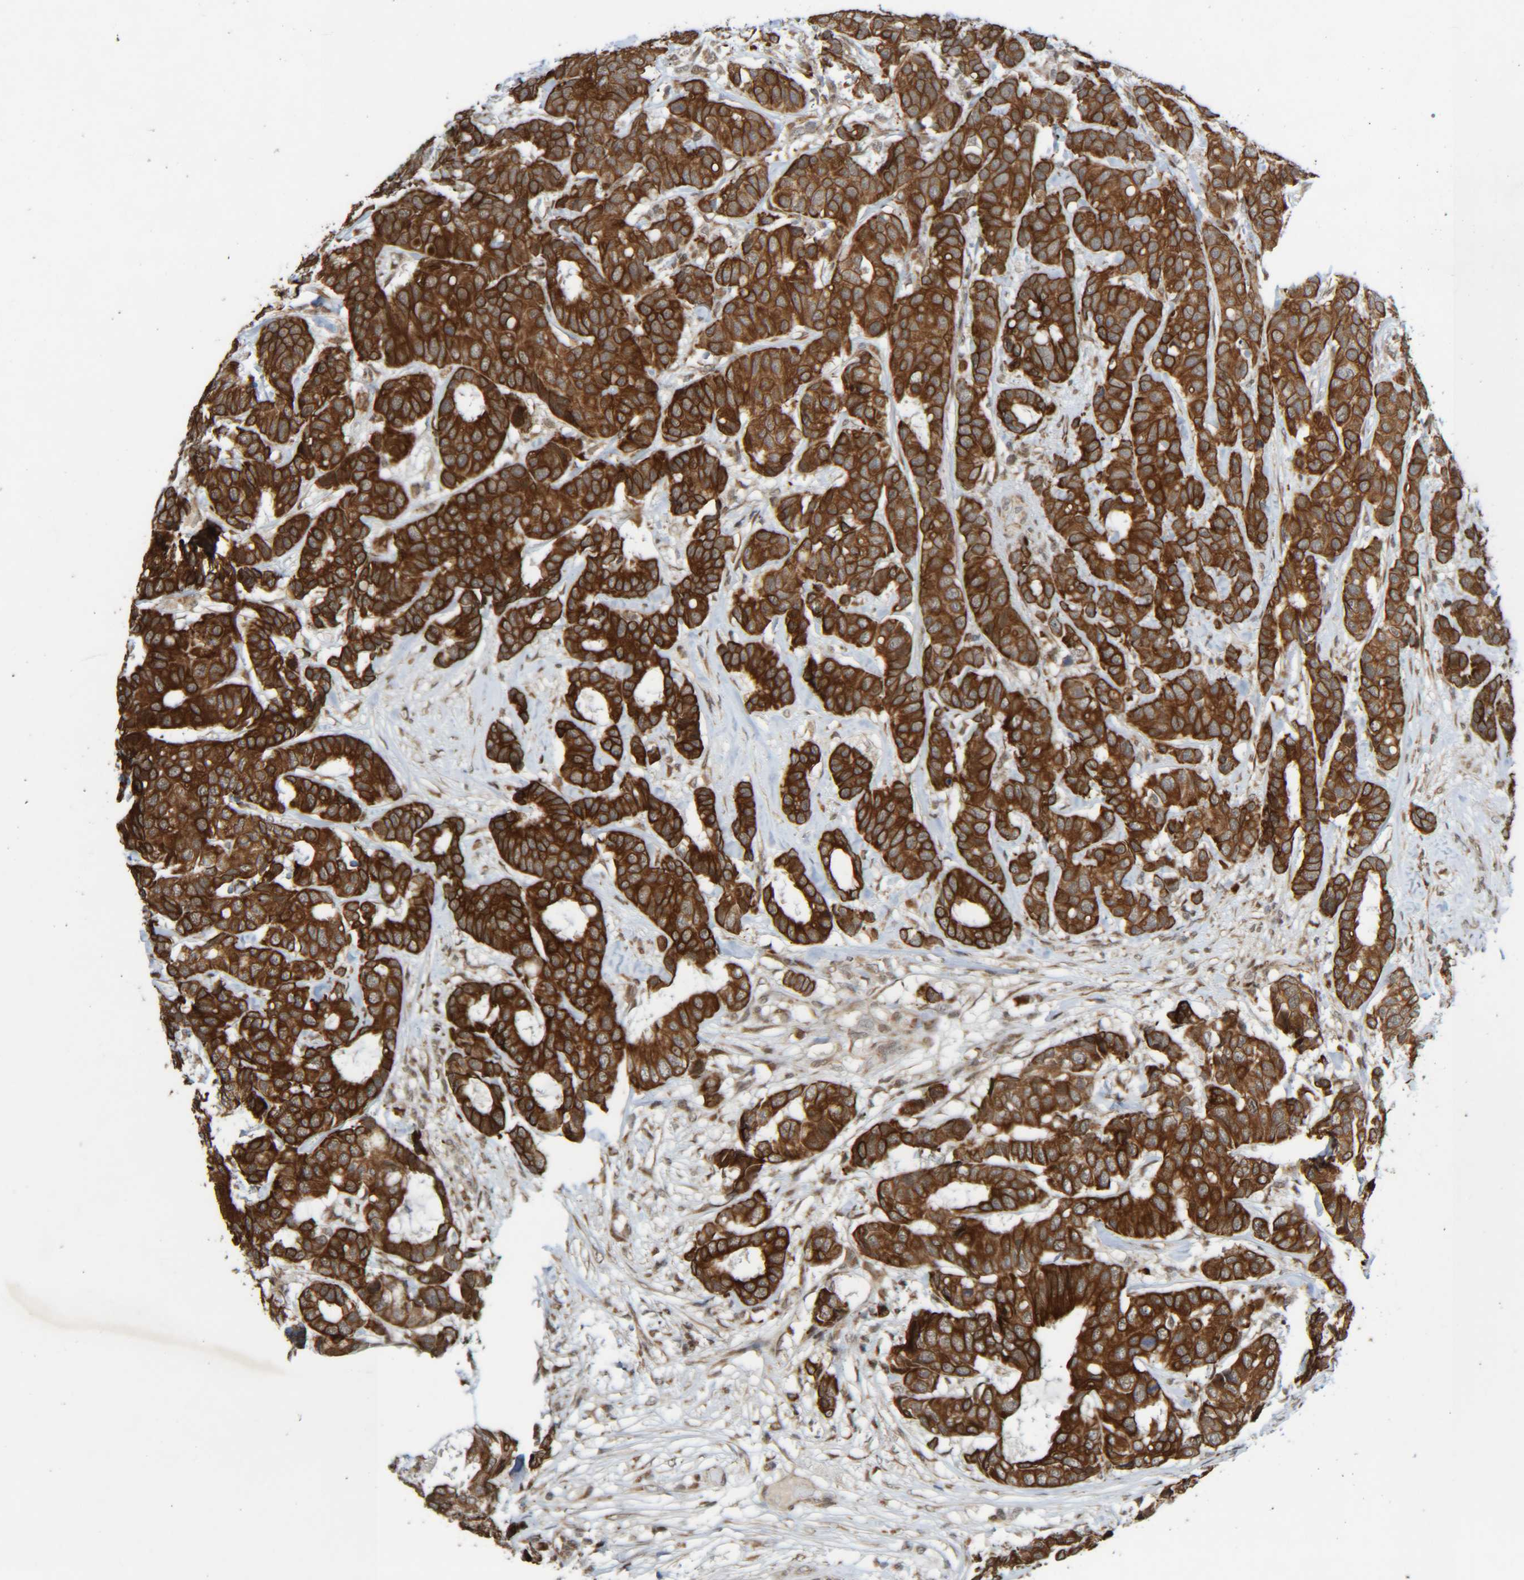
{"staining": {"intensity": "strong", "quantity": ">75%", "location": "cytoplasmic/membranous"}, "tissue": "breast cancer", "cell_type": "Tumor cells", "image_type": "cancer", "snomed": [{"axis": "morphology", "description": "Duct carcinoma"}, {"axis": "topography", "description": "Breast"}], "caption": "Immunohistochemical staining of human breast cancer demonstrates high levels of strong cytoplasmic/membranous positivity in about >75% of tumor cells.", "gene": "CCDC57", "patient": {"sex": "female", "age": 87}}